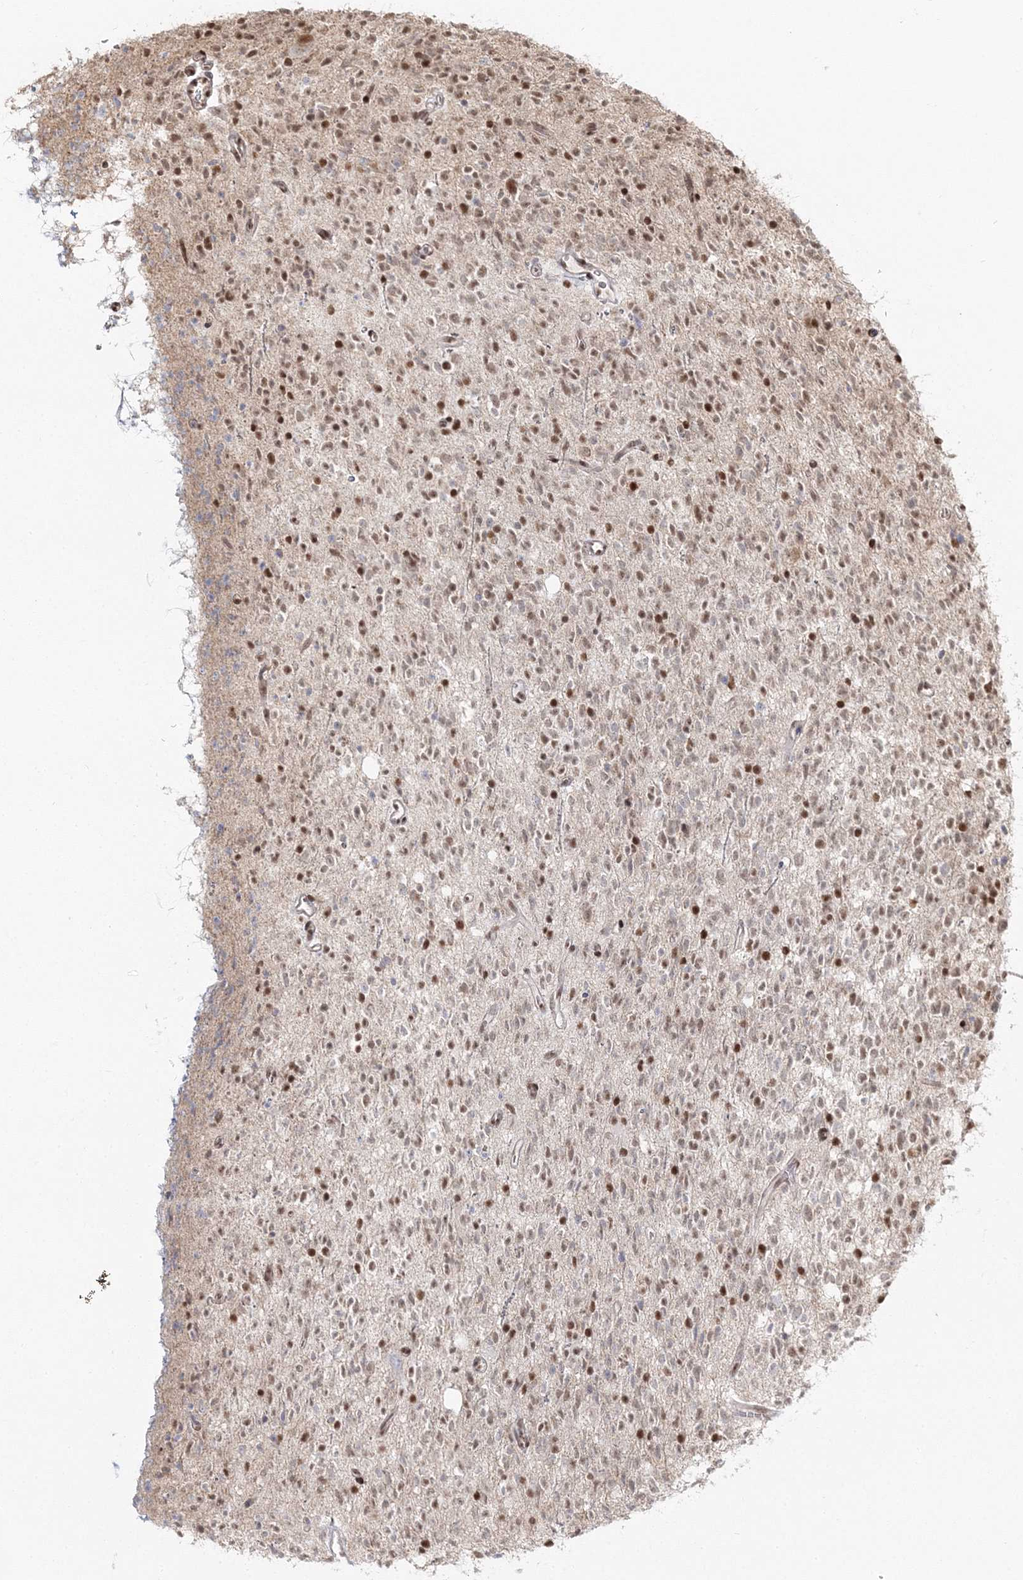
{"staining": {"intensity": "moderate", "quantity": ">75%", "location": "nuclear"}, "tissue": "glioma", "cell_type": "Tumor cells", "image_type": "cancer", "snomed": [{"axis": "morphology", "description": "Glioma, malignant, High grade"}, {"axis": "topography", "description": "Brain"}], "caption": "DAB immunohistochemical staining of human malignant glioma (high-grade) reveals moderate nuclear protein staining in about >75% of tumor cells.", "gene": "QRICH1", "patient": {"sex": "male", "age": 34}}